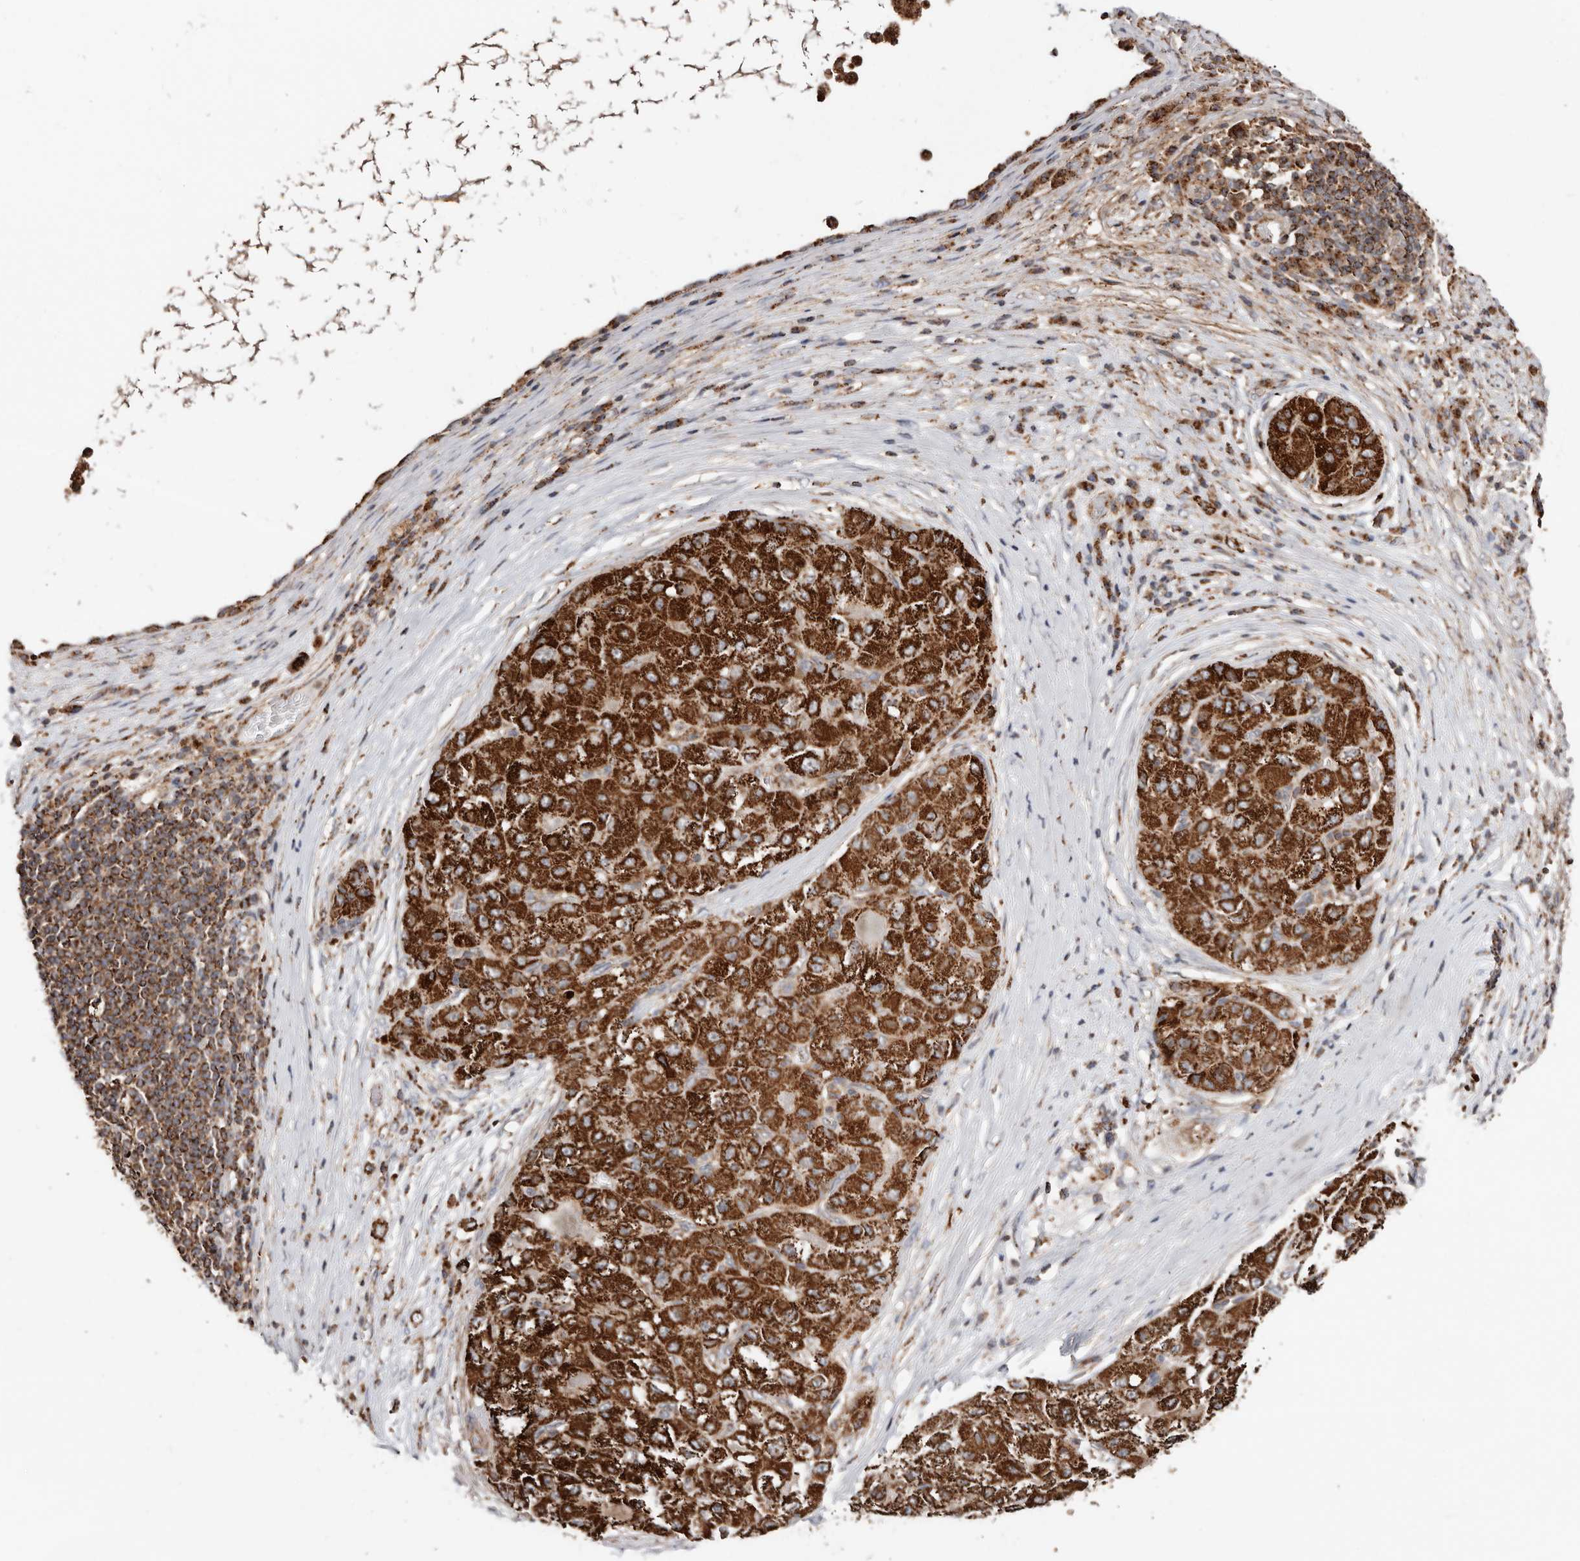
{"staining": {"intensity": "strong", "quantity": ">75%", "location": "cytoplasmic/membranous"}, "tissue": "liver cancer", "cell_type": "Tumor cells", "image_type": "cancer", "snomed": [{"axis": "morphology", "description": "Carcinoma, Hepatocellular, NOS"}, {"axis": "topography", "description": "Liver"}], "caption": "High-magnification brightfield microscopy of liver hepatocellular carcinoma stained with DAB (brown) and counterstained with hematoxylin (blue). tumor cells exhibit strong cytoplasmic/membranous expression is seen in approximately>75% of cells.", "gene": "PRKACB", "patient": {"sex": "male", "age": 80}}